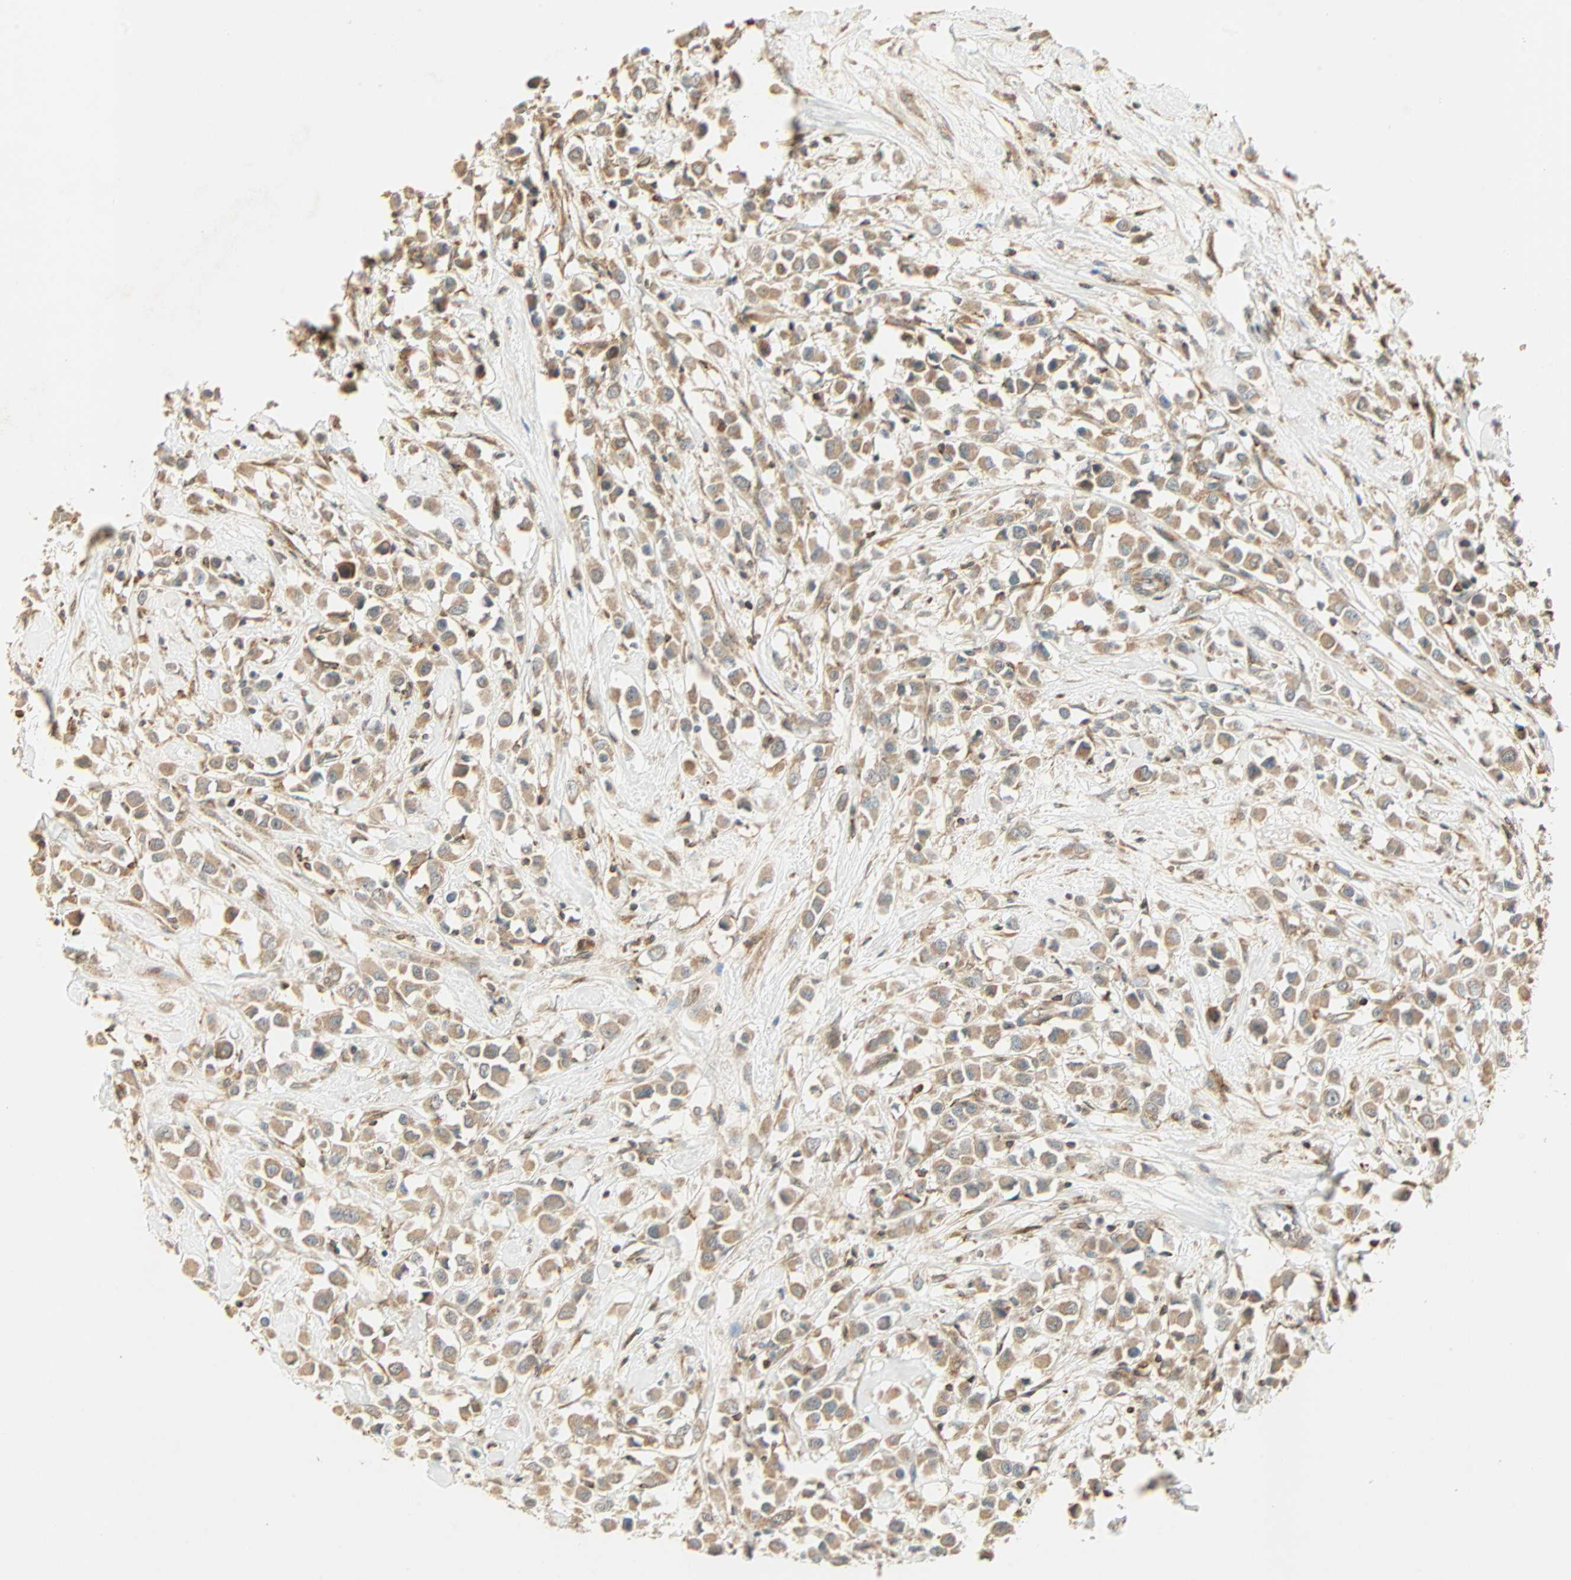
{"staining": {"intensity": "moderate", "quantity": ">75%", "location": "cytoplasmic/membranous"}, "tissue": "breast cancer", "cell_type": "Tumor cells", "image_type": "cancer", "snomed": [{"axis": "morphology", "description": "Duct carcinoma"}, {"axis": "topography", "description": "Breast"}], "caption": "The photomicrograph displays staining of breast cancer (intraductal carcinoma), revealing moderate cytoplasmic/membranous protein staining (brown color) within tumor cells.", "gene": "PNPLA6", "patient": {"sex": "female", "age": 61}}